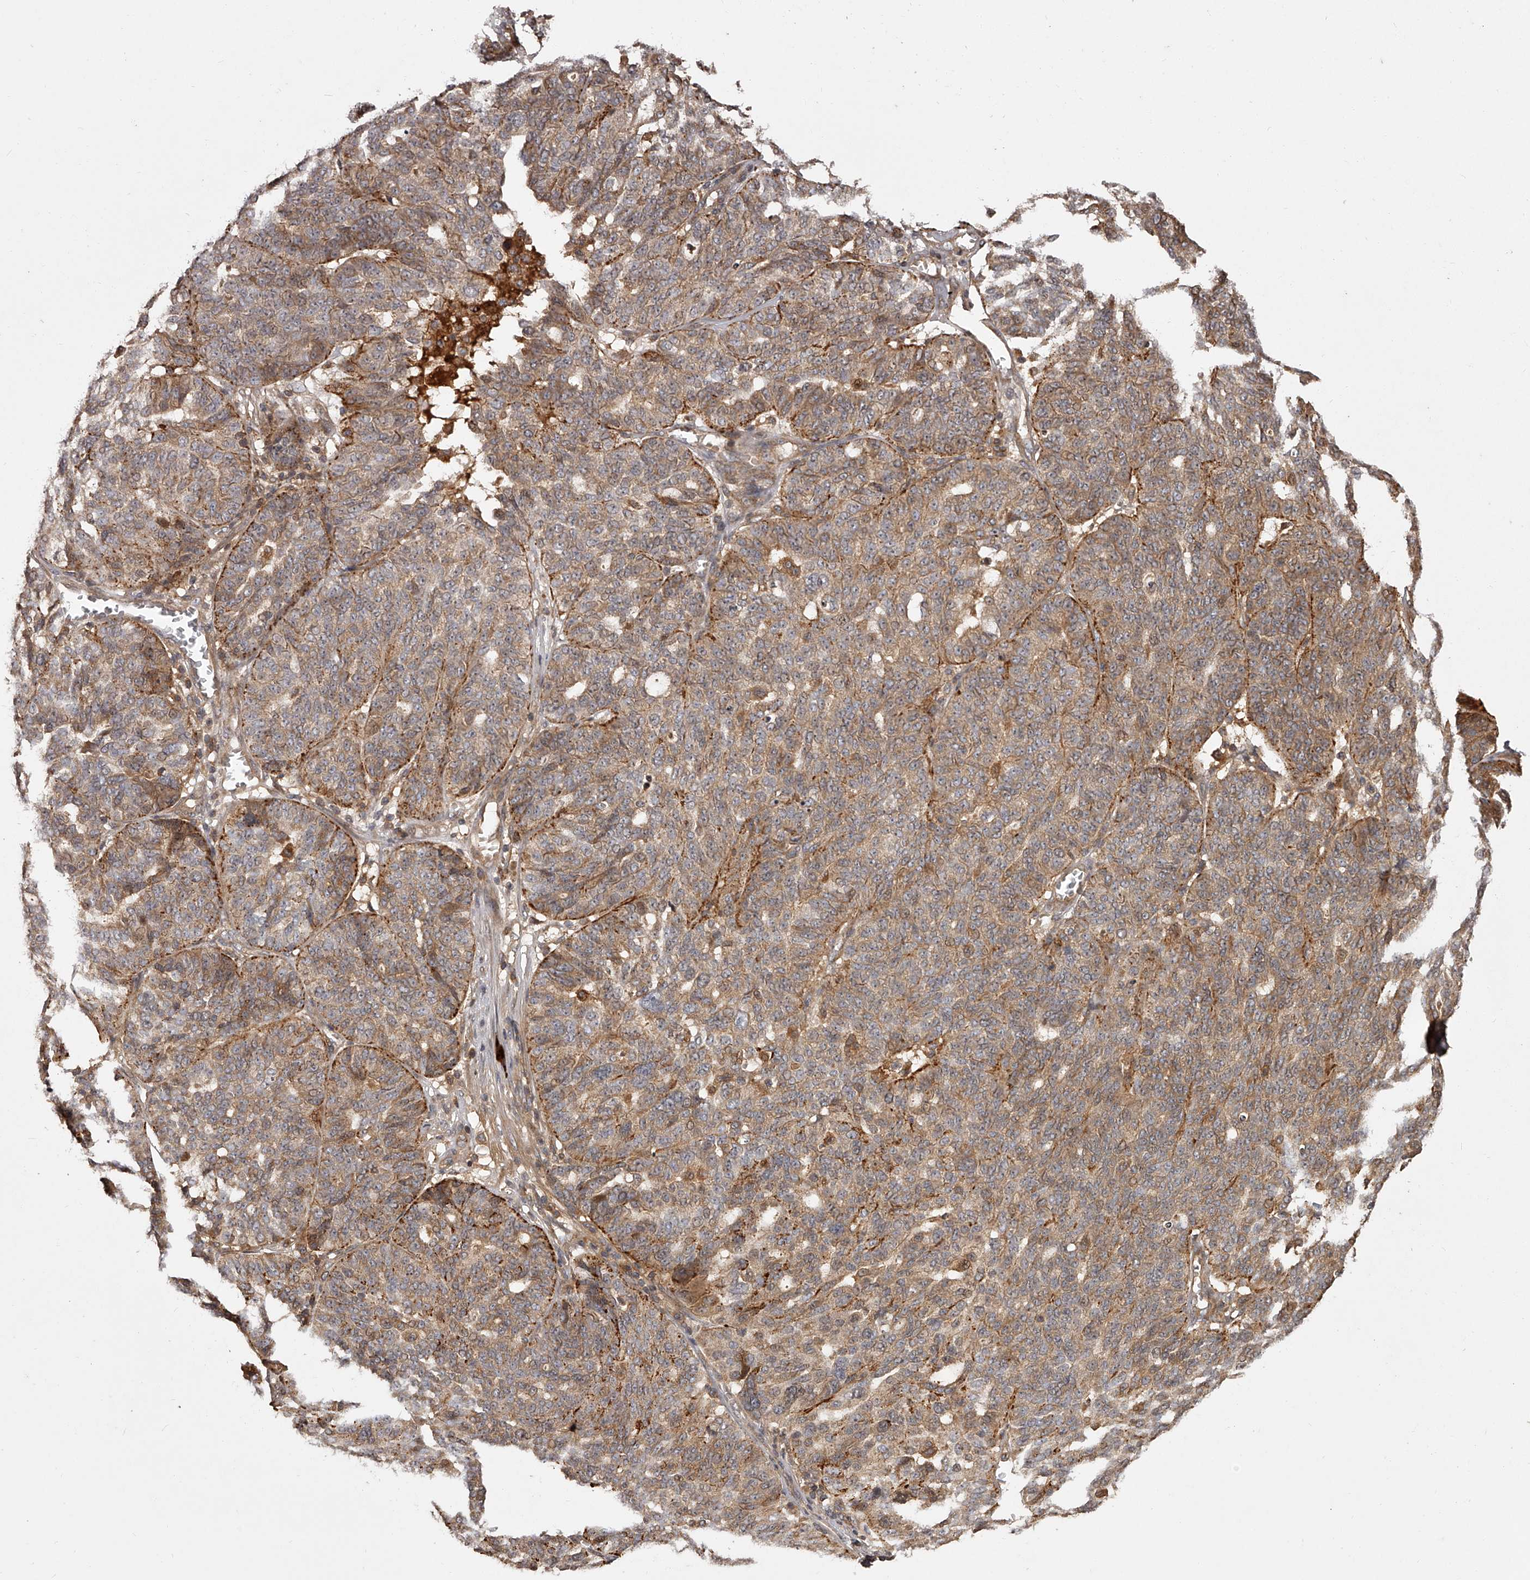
{"staining": {"intensity": "moderate", "quantity": ">75%", "location": "cytoplasmic/membranous"}, "tissue": "ovarian cancer", "cell_type": "Tumor cells", "image_type": "cancer", "snomed": [{"axis": "morphology", "description": "Cystadenocarcinoma, serous, NOS"}, {"axis": "topography", "description": "Ovary"}], "caption": "Immunohistochemical staining of serous cystadenocarcinoma (ovarian) shows medium levels of moderate cytoplasmic/membranous protein staining in about >75% of tumor cells.", "gene": "CRYZL1", "patient": {"sex": "female", "age": 59}}